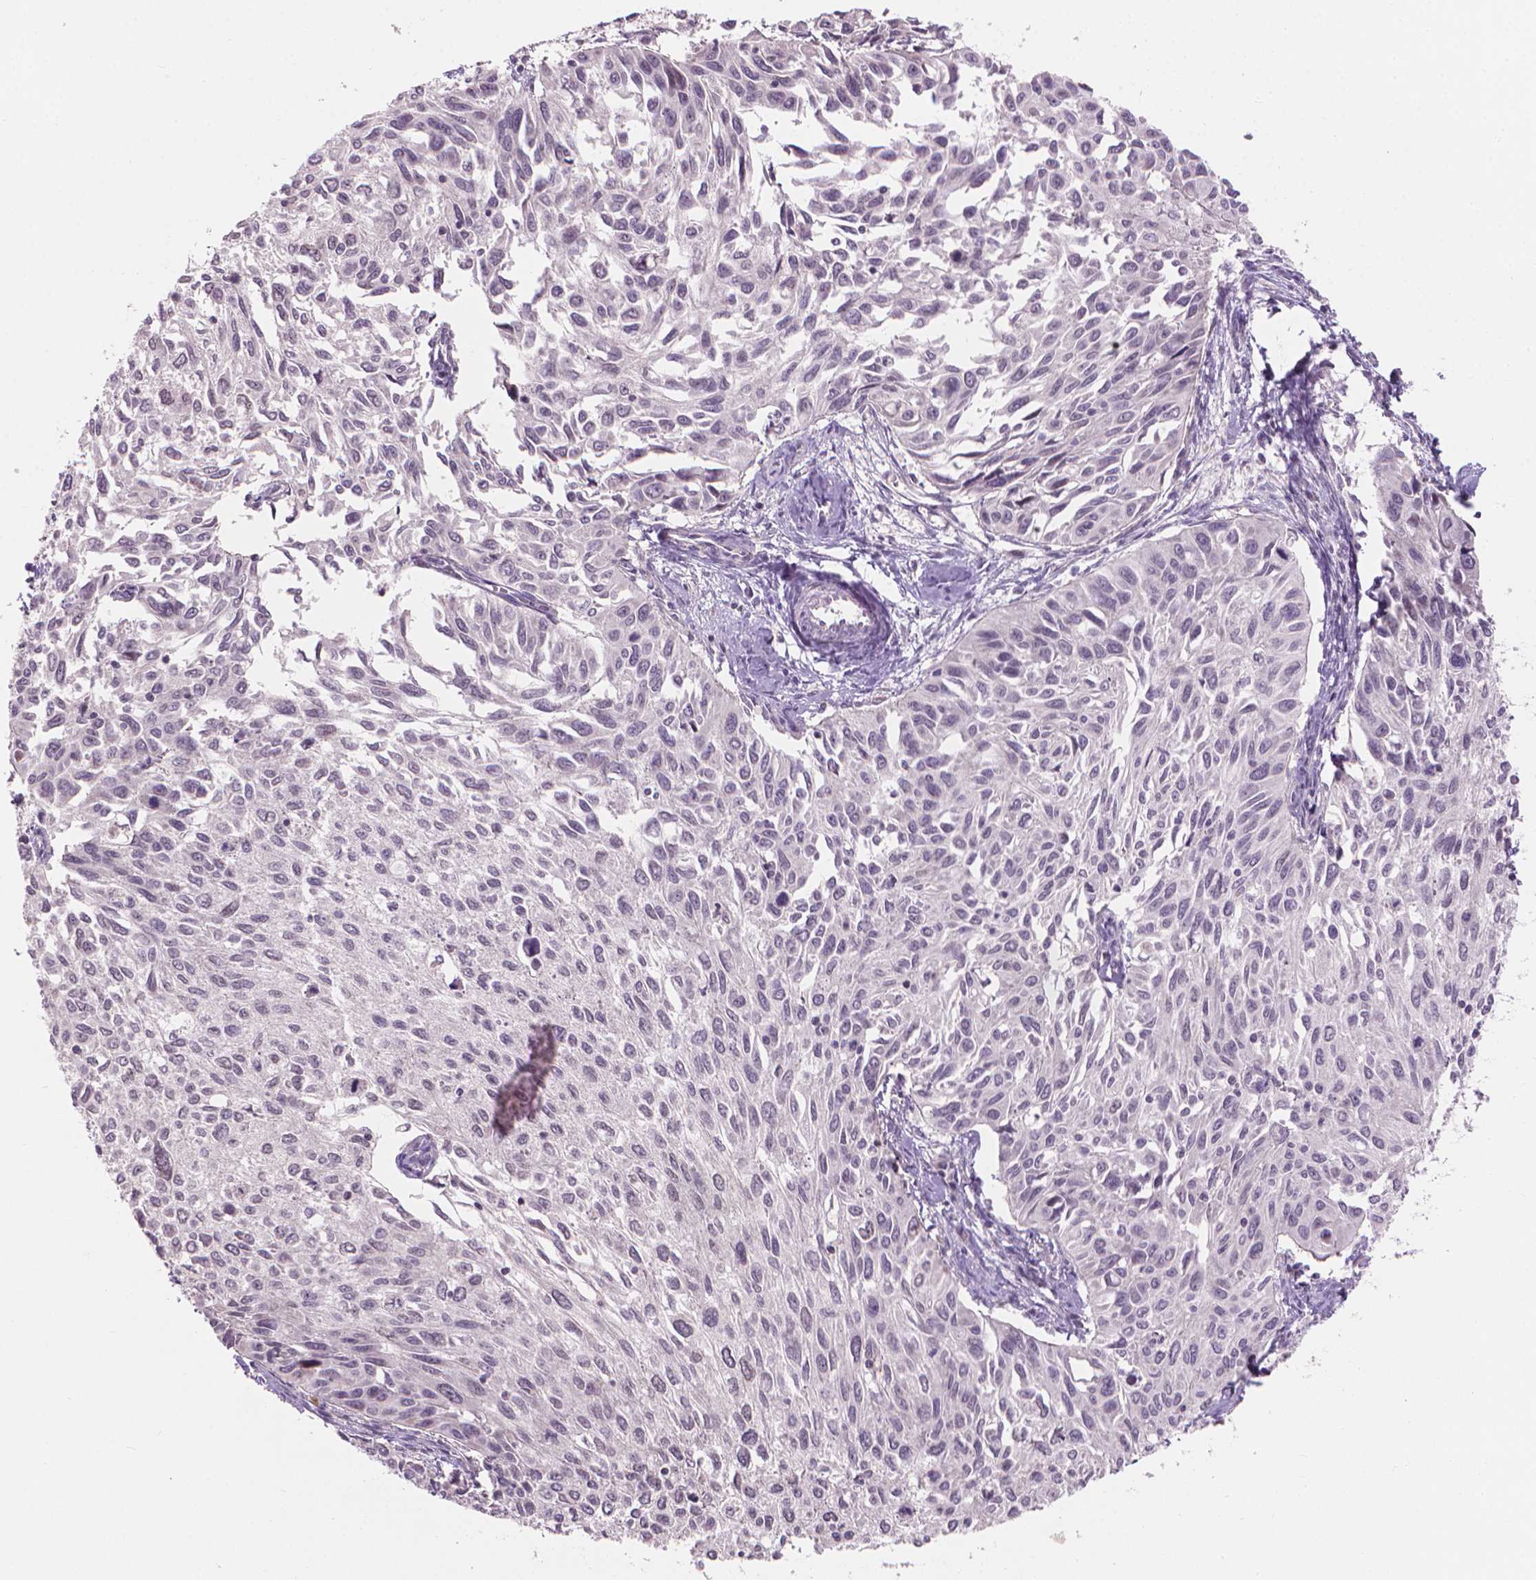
{"staining": {"intensity": "negative", "quantity": "none", "location": "none"}, "tissue": "cervical cancer", "cell_type": "Tumor cells", "image_type": "cancer", "snomed": [{"axis": "morphology", "description": "Squamous cell carcinoma, NOS"}, {"axis": "topography", "description": "Cervix"}], "caption": "Histopathology image shows no significant protein positivity in tumor cells of cervical cancer.", "gene": "IFFO1", "patient": {"sex": "female", "age": 50}}